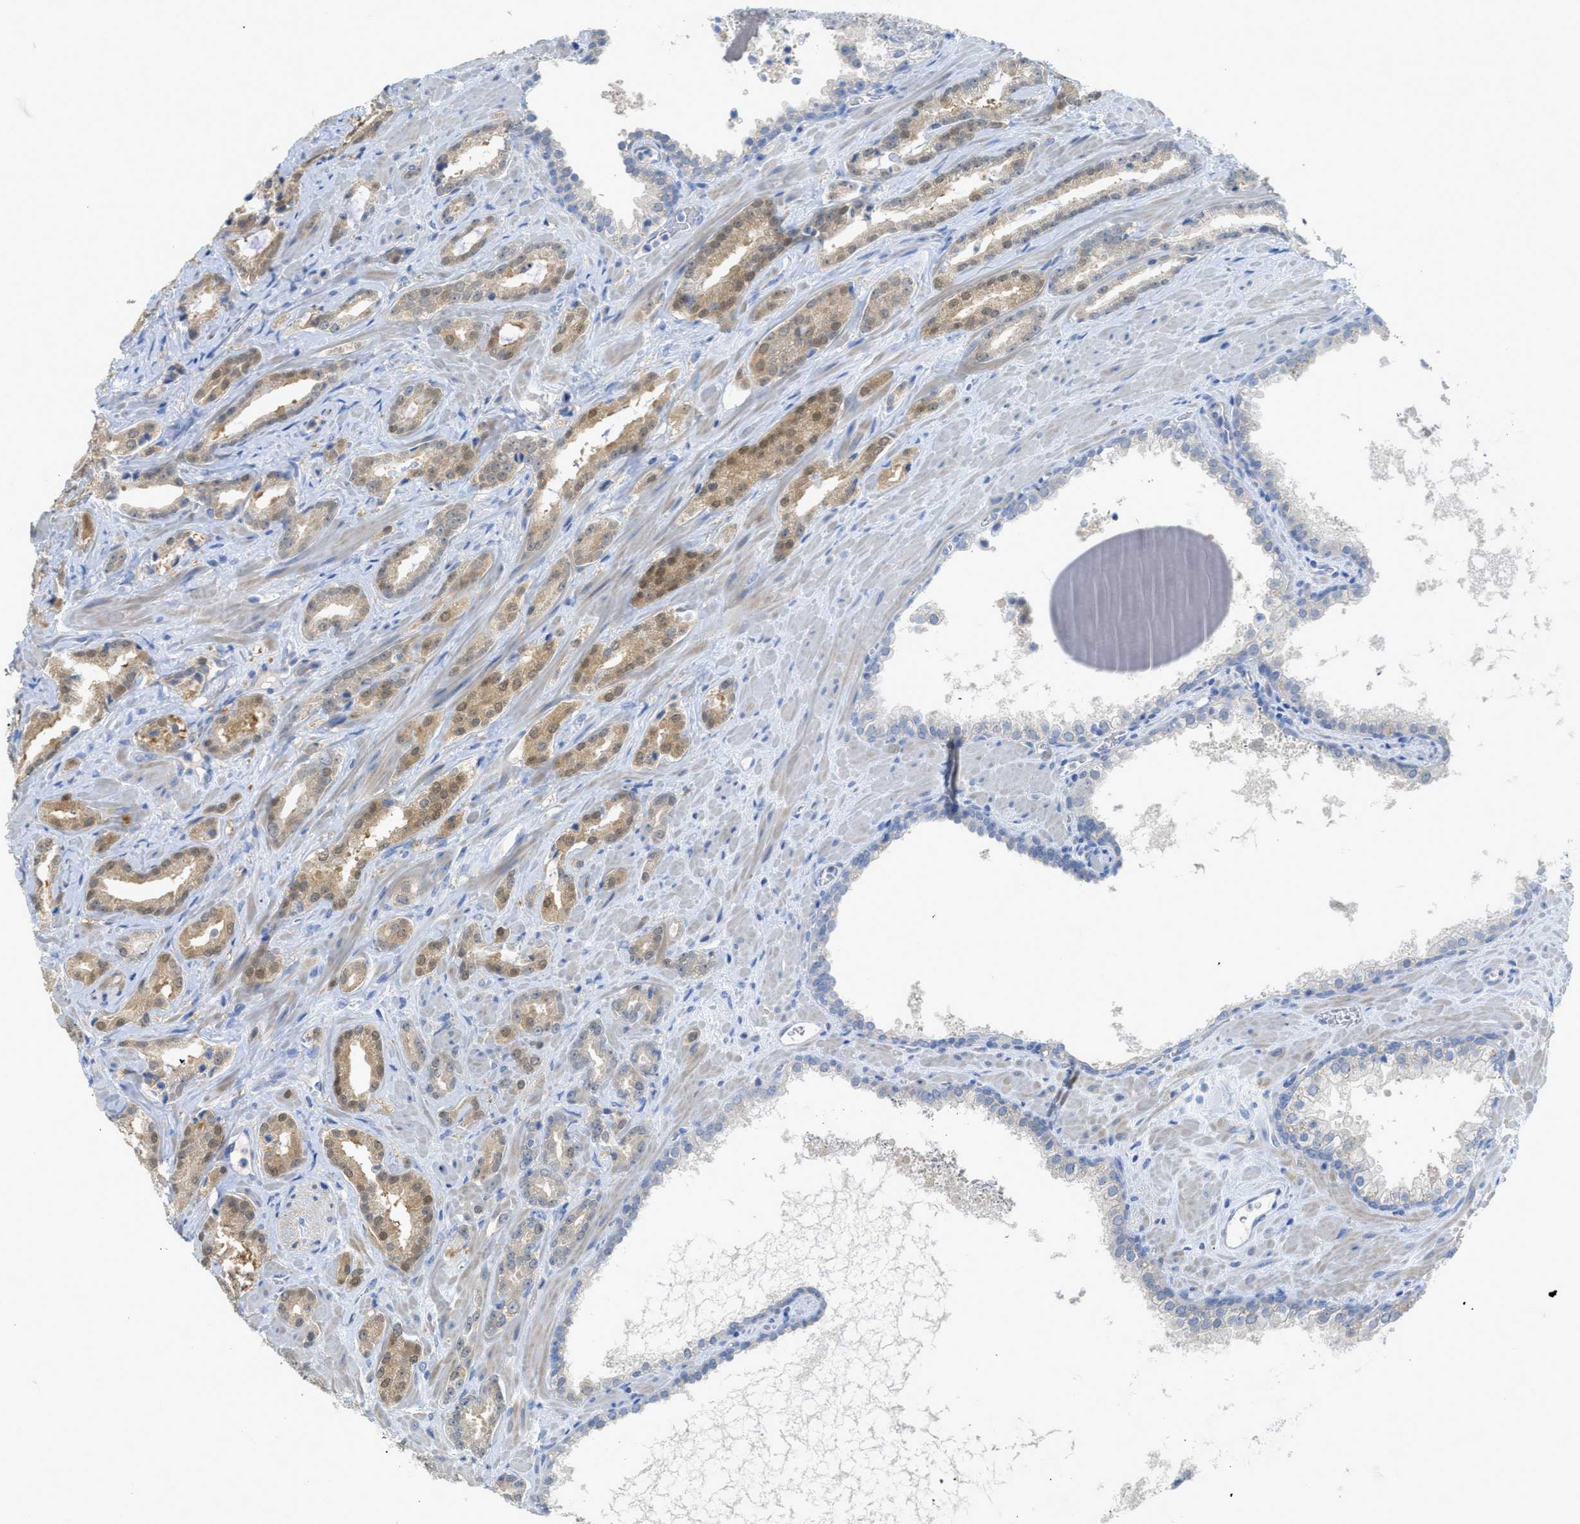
{"staining": {"intensity": "moderate", "quantity": "25%-75%", "location": "cytoplasmic/membranous,nuclear"}, "tissue": "prostate cancer", "cell_type": "Tumor cells", "image_type": "cancer", "snomed": [{"axis": "morphology", "description": "Adenocarcinoma, High grade"}, {"axis": "topography", "description": "Prostate"}], "caption": "A photomicrograph of high-grade adenocarcinoma (prostate) stained for a protein reveals moderate cytoplasmic/membranous and nuclear brown staining in tumor cells.", "gene": "MYL3", "patient": {"sex": "male", "age": 64}}